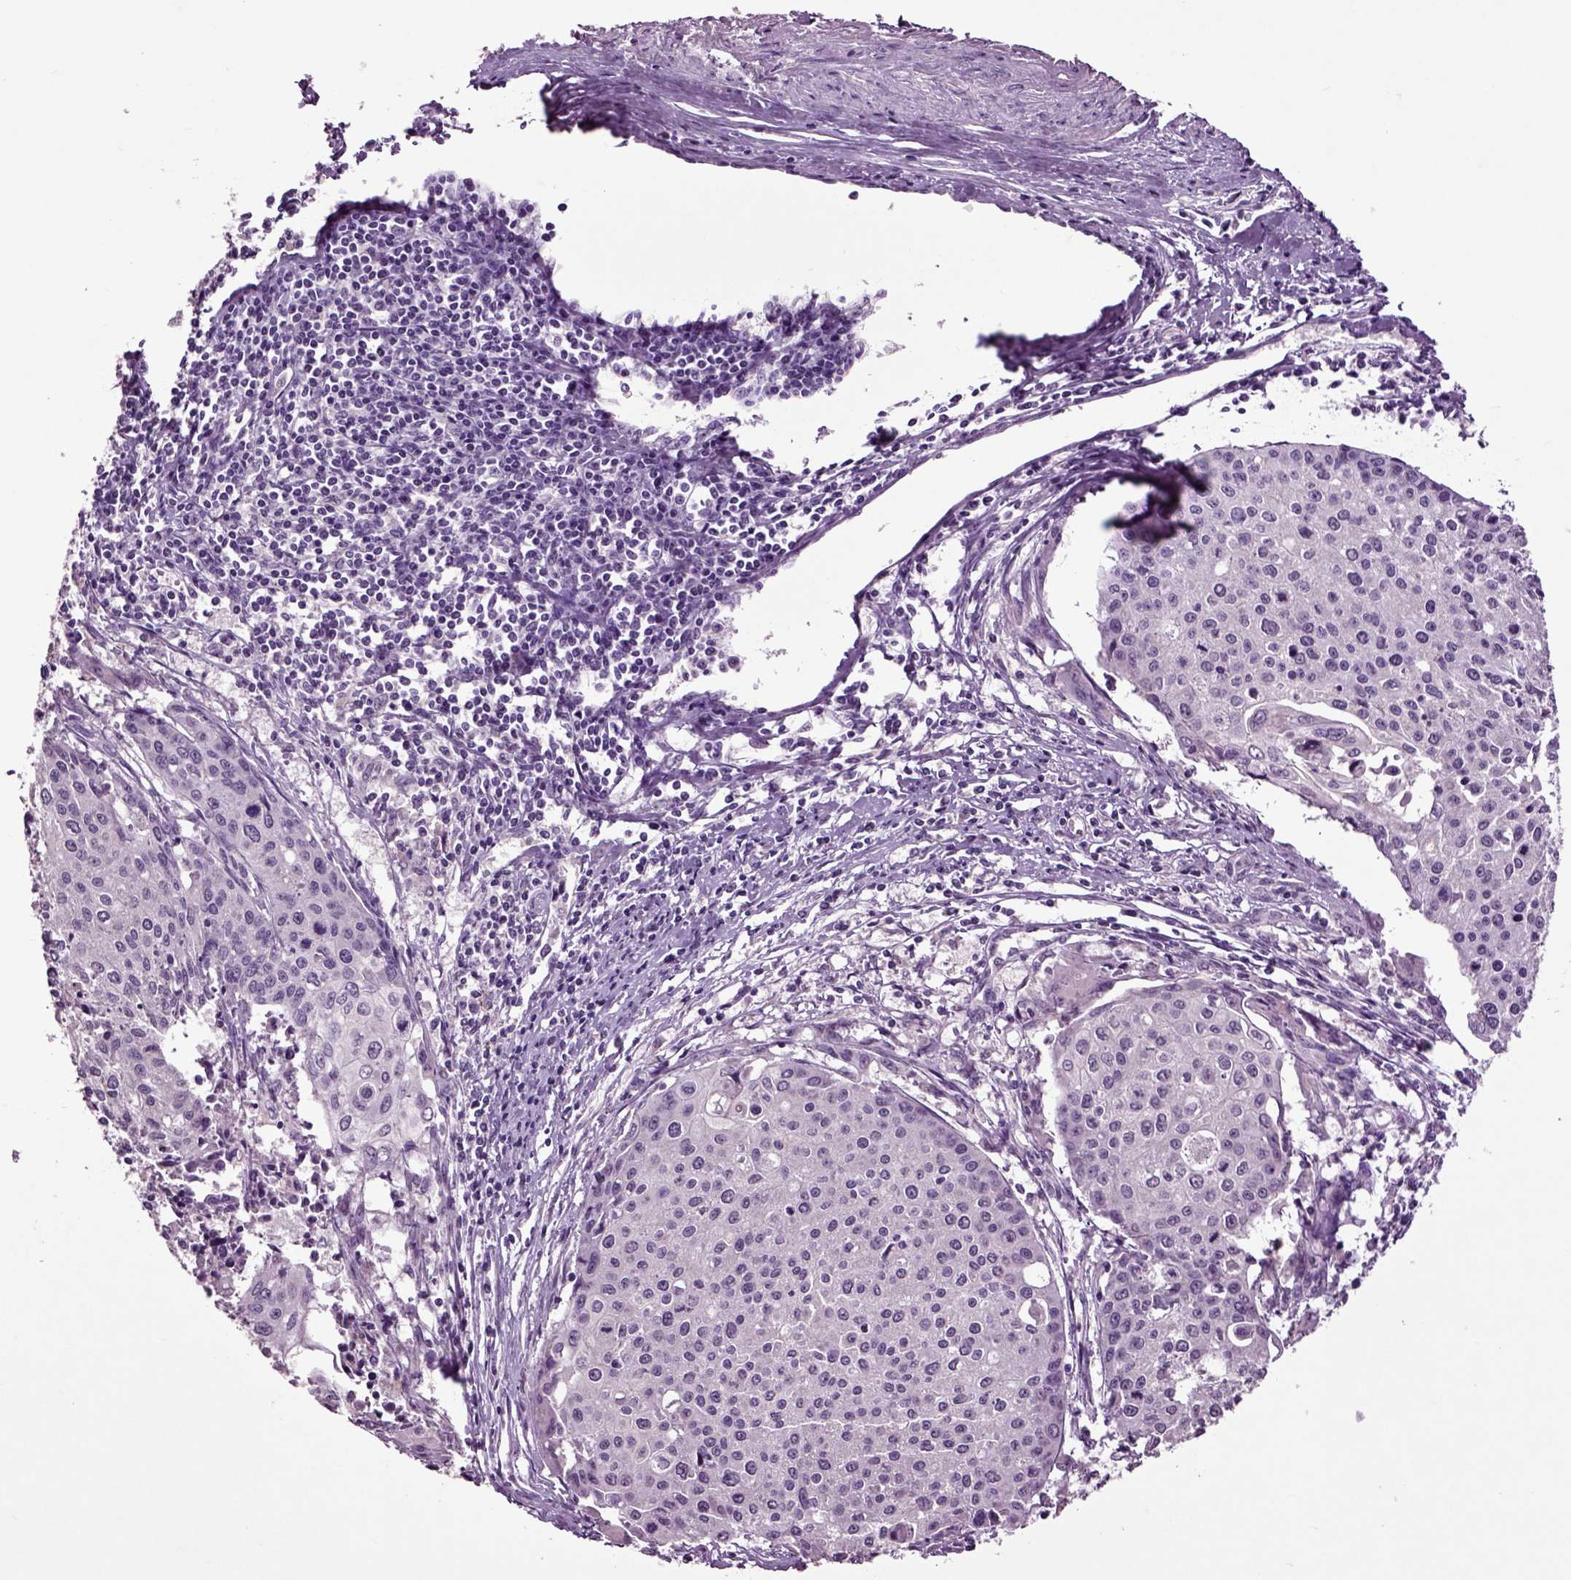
{"staining": {"intensity": "negative", "quantity": "none", "location": "none"}, "tissue": "cervical cancer", "cell_type": "Tumor cells", "image_type": "cancer", "snomed": [{"axis": "morphology", "description": "Squamous cell carcinoma, NOS"}, {"axis": "topography", "description": "Cervix"}], "caption": "Protein analysis of squamous cell carcinoma (cervical) exhibits no significant expression in tumor cells.", "gene": "CRHR1", "patient": {"sex": "female", "age": 38}}